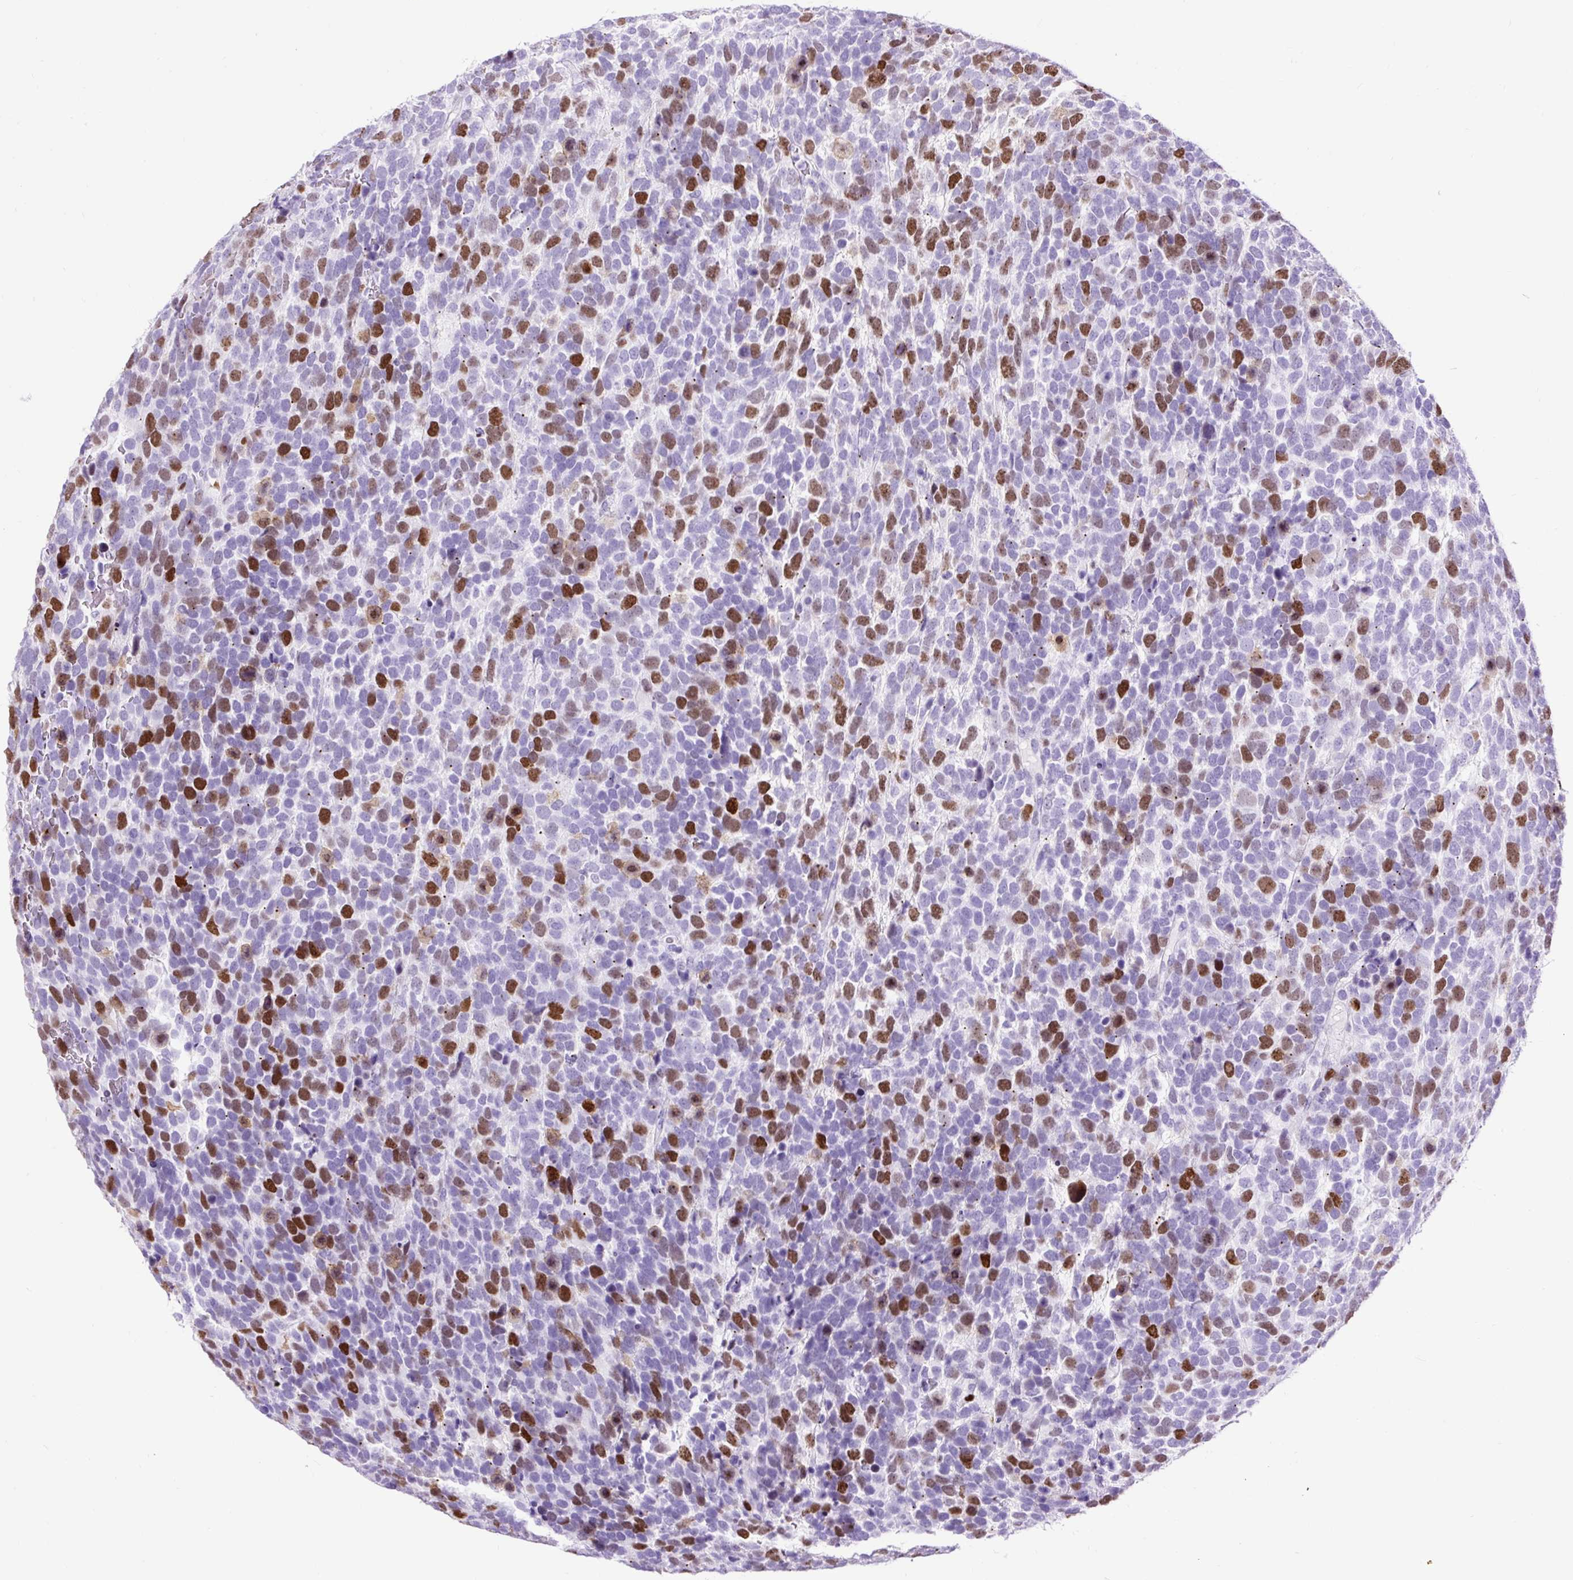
{"staining": {"intensity": "strong", "quantity": "25%-75%", "location": "nuclear"}, "tissue": "urothelial cancer", "cell_type": "Tumor cells", "image_type": "cancer", "snomed": [{"axis": "morphology", "description": "Urothelial carcinoma, High grade"}, {"axis": "topography", "description": "Urinary bladder"}], "caption": "Protein expression analysis of high-grade urothelial carcinoma exhibits strong nuclear positivity in about 25%-75% of tumor cells. (DAB (3,3'-diaminobenzidine) = brown stain, brightfield microscopy at high magnification).", "gene": "RACGAP1", "patient": {"sex": "female", "age": 82}}